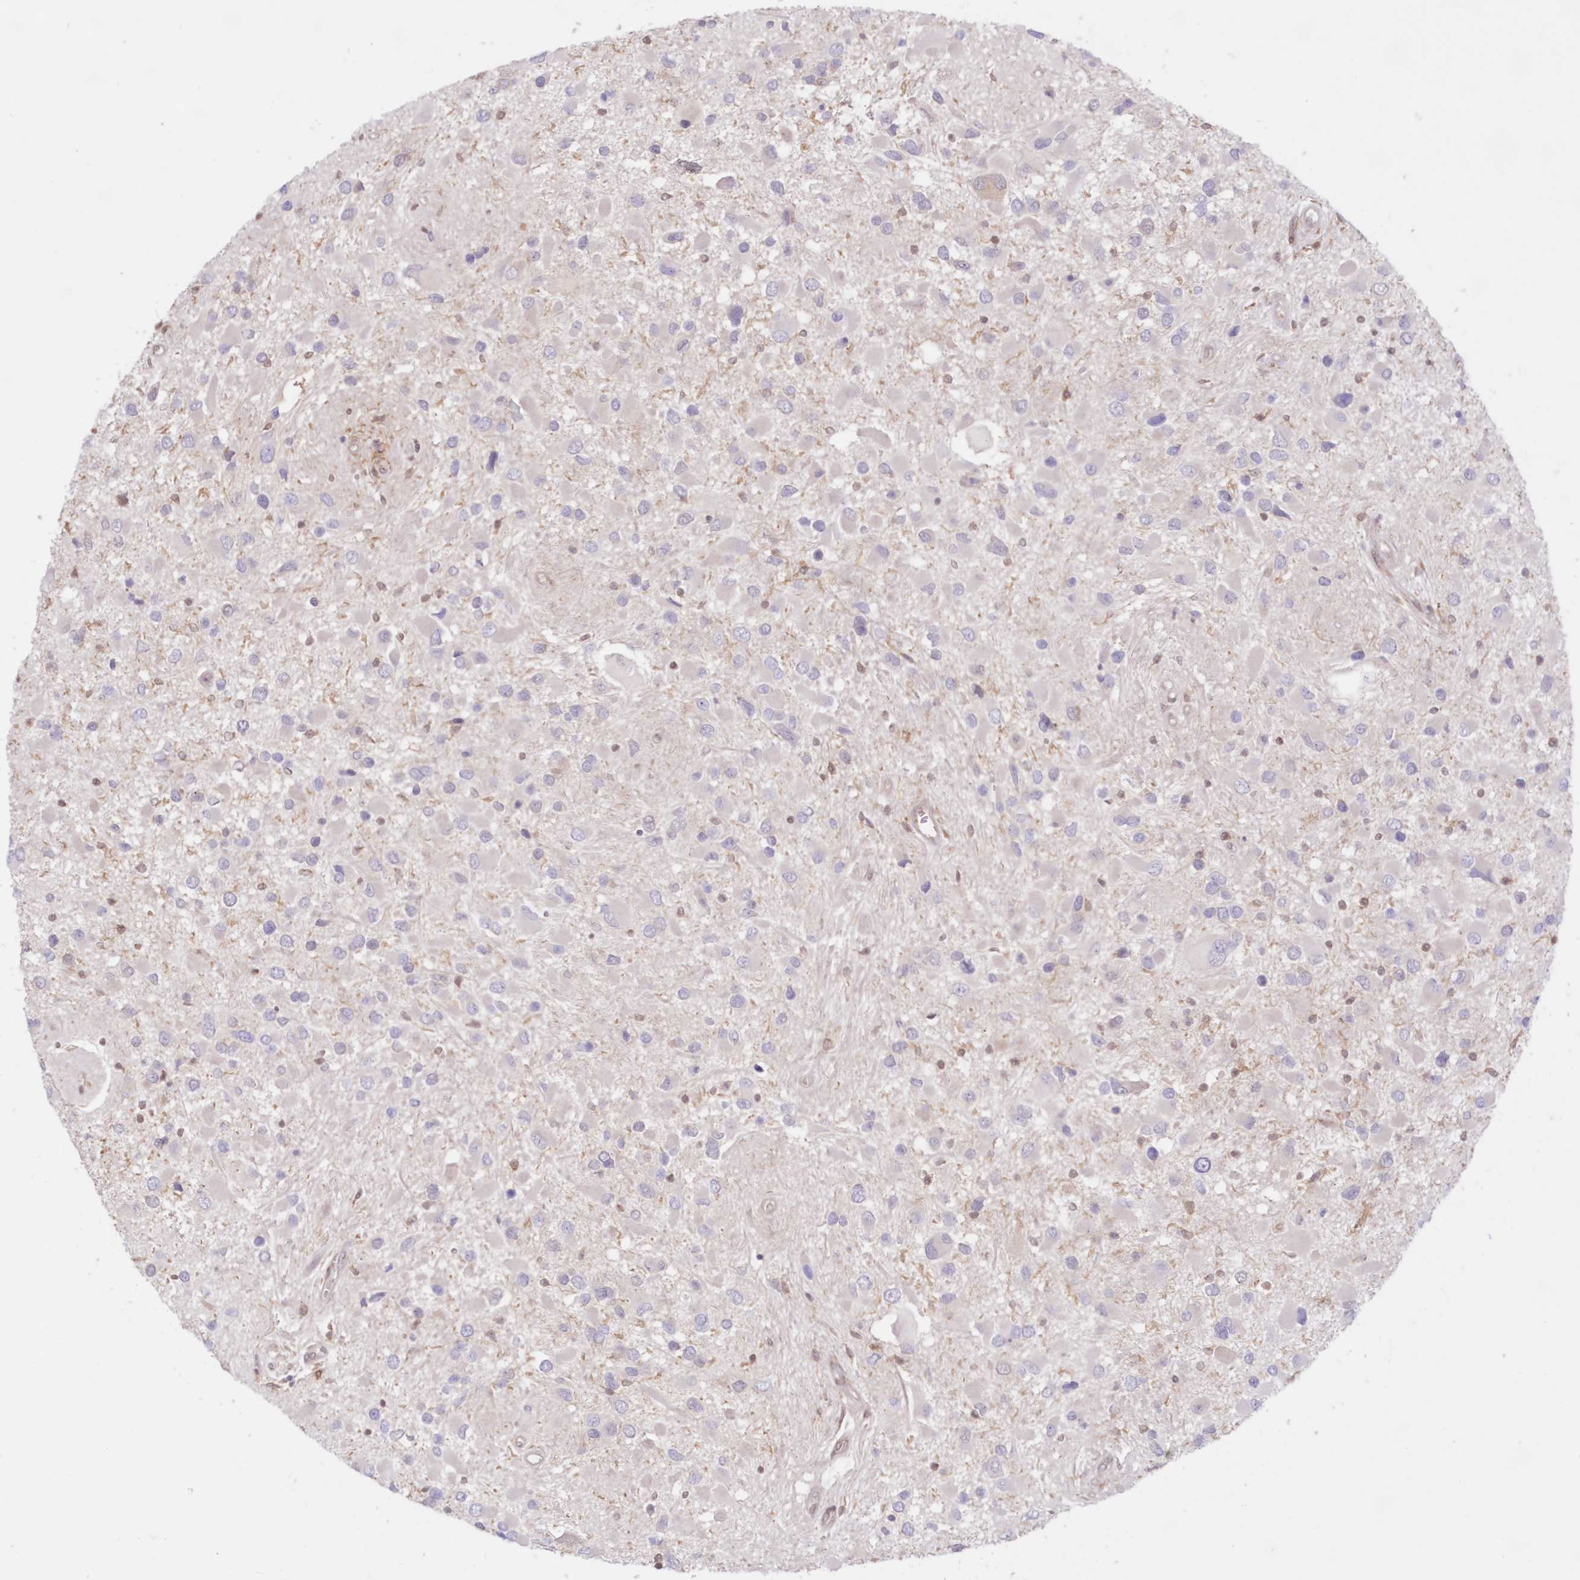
{"staining": {"intensity": "negative", "quantity": "none", "location": "none"}, "tissue": "glioma", "cell_type": "Tumor cells", "image_type": "cancer", "snomed": [{"axis": "morphology", "description": "Glioma, malignant, High grade"}, {"axis": "topography", "description": "Brain"}], "caption": "Photomicrograph shows no protein positivity in tumor cells of glioma tissue.", "gene": "RNPEP", "patient": {"sex": "male", "age": 53}}